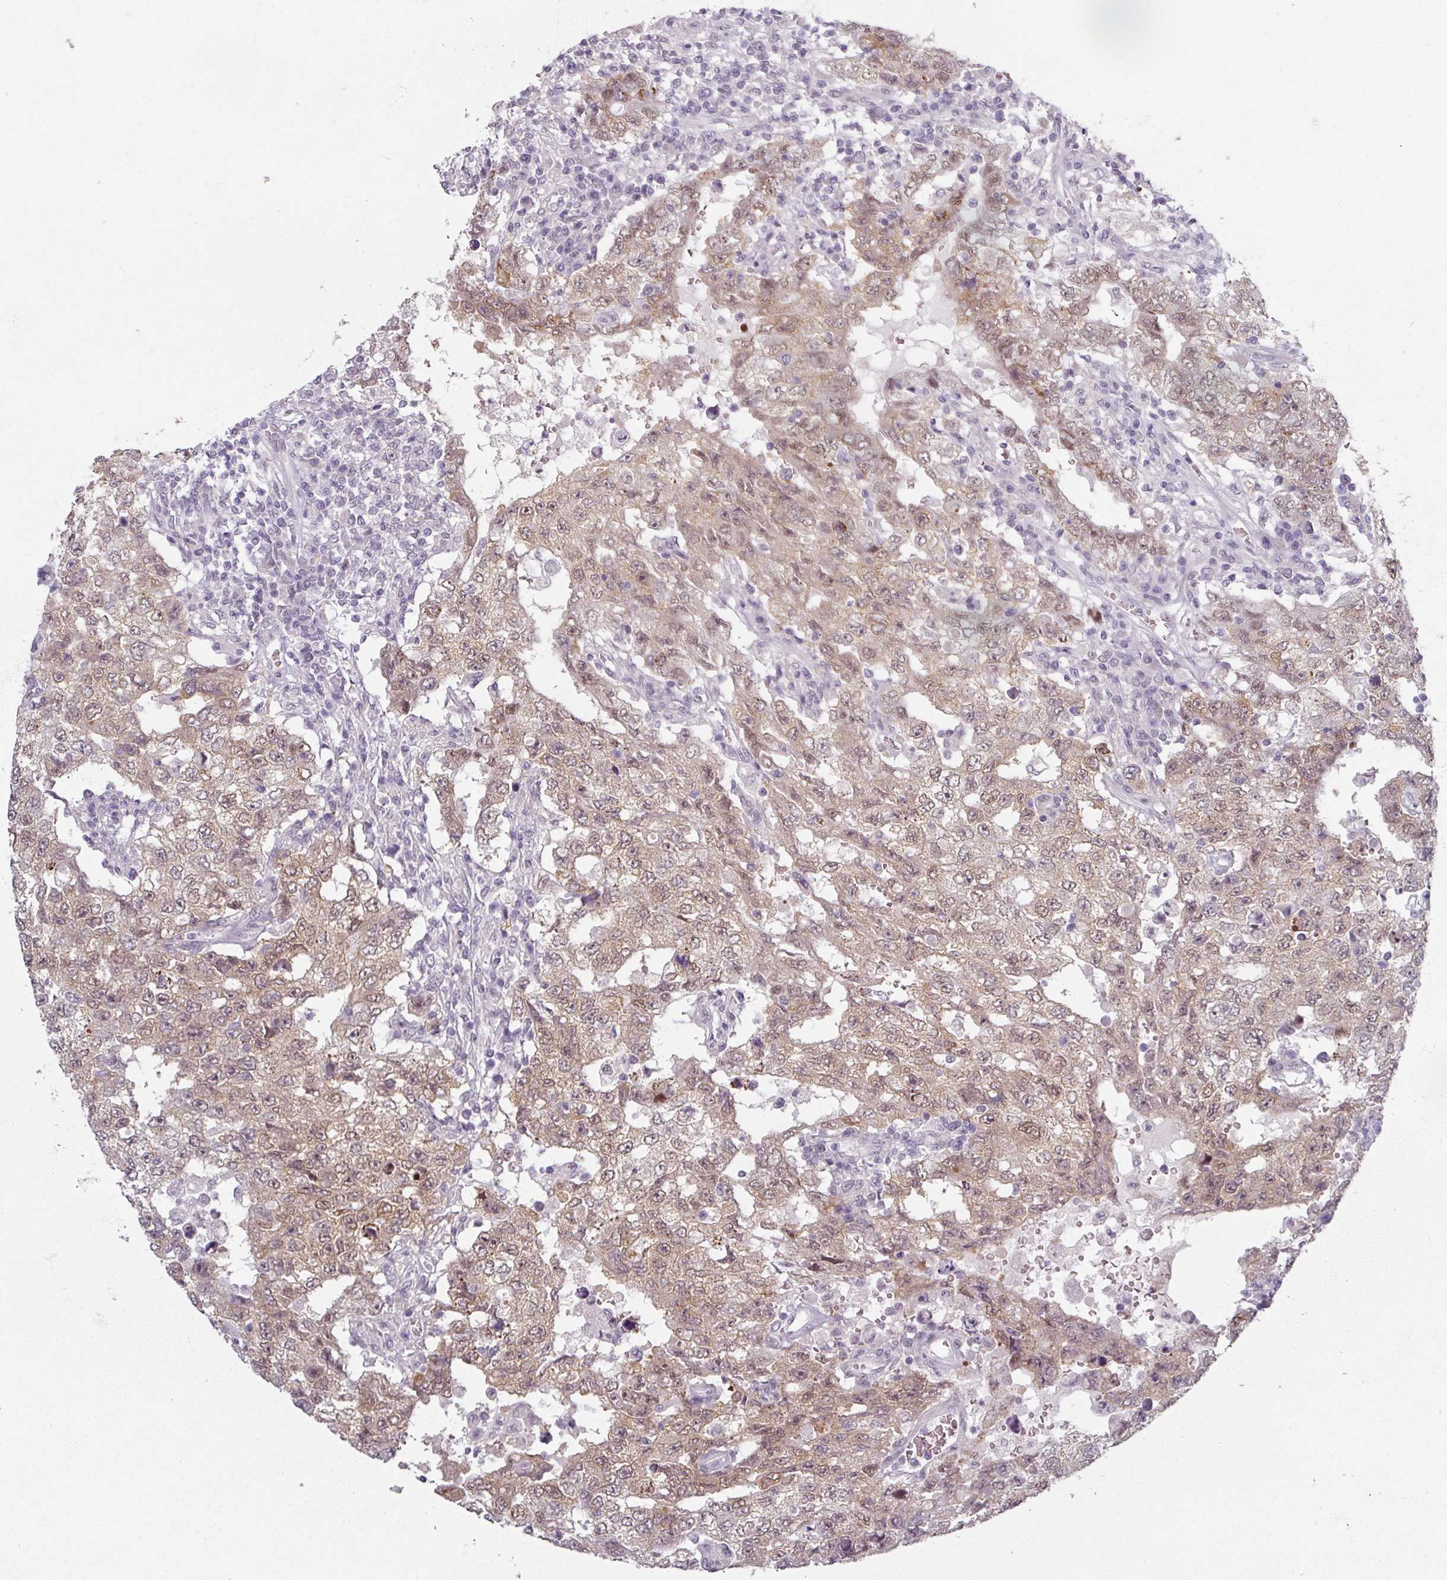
{"staining": {"intensity": "moderate", "quantity": ">75%", "location": "cytoplasmic/membranous,nuclear"}, "tissue": "testis cancer", "cell_type": "Tumor cells", "image_type": "cancer", "snomed": [{"axis": "morphology", "description": "Carcinoma, Embryonal, NOS"}, {"axis": "topography", "description": "Testis"}], "caption": "A high-resolution histopathology image shows immunohistochemistry (IHC) staining of testis embryonal carcinoma, which exhibits moderate cytoplasmic/membranous and nuclear staining in approximately >75% of tumor cells. (Brightfield microscopy of DAB IHC at high magnification).", "gene": "RIPOR3", "patient": {"sex": "male", "age": 26}}